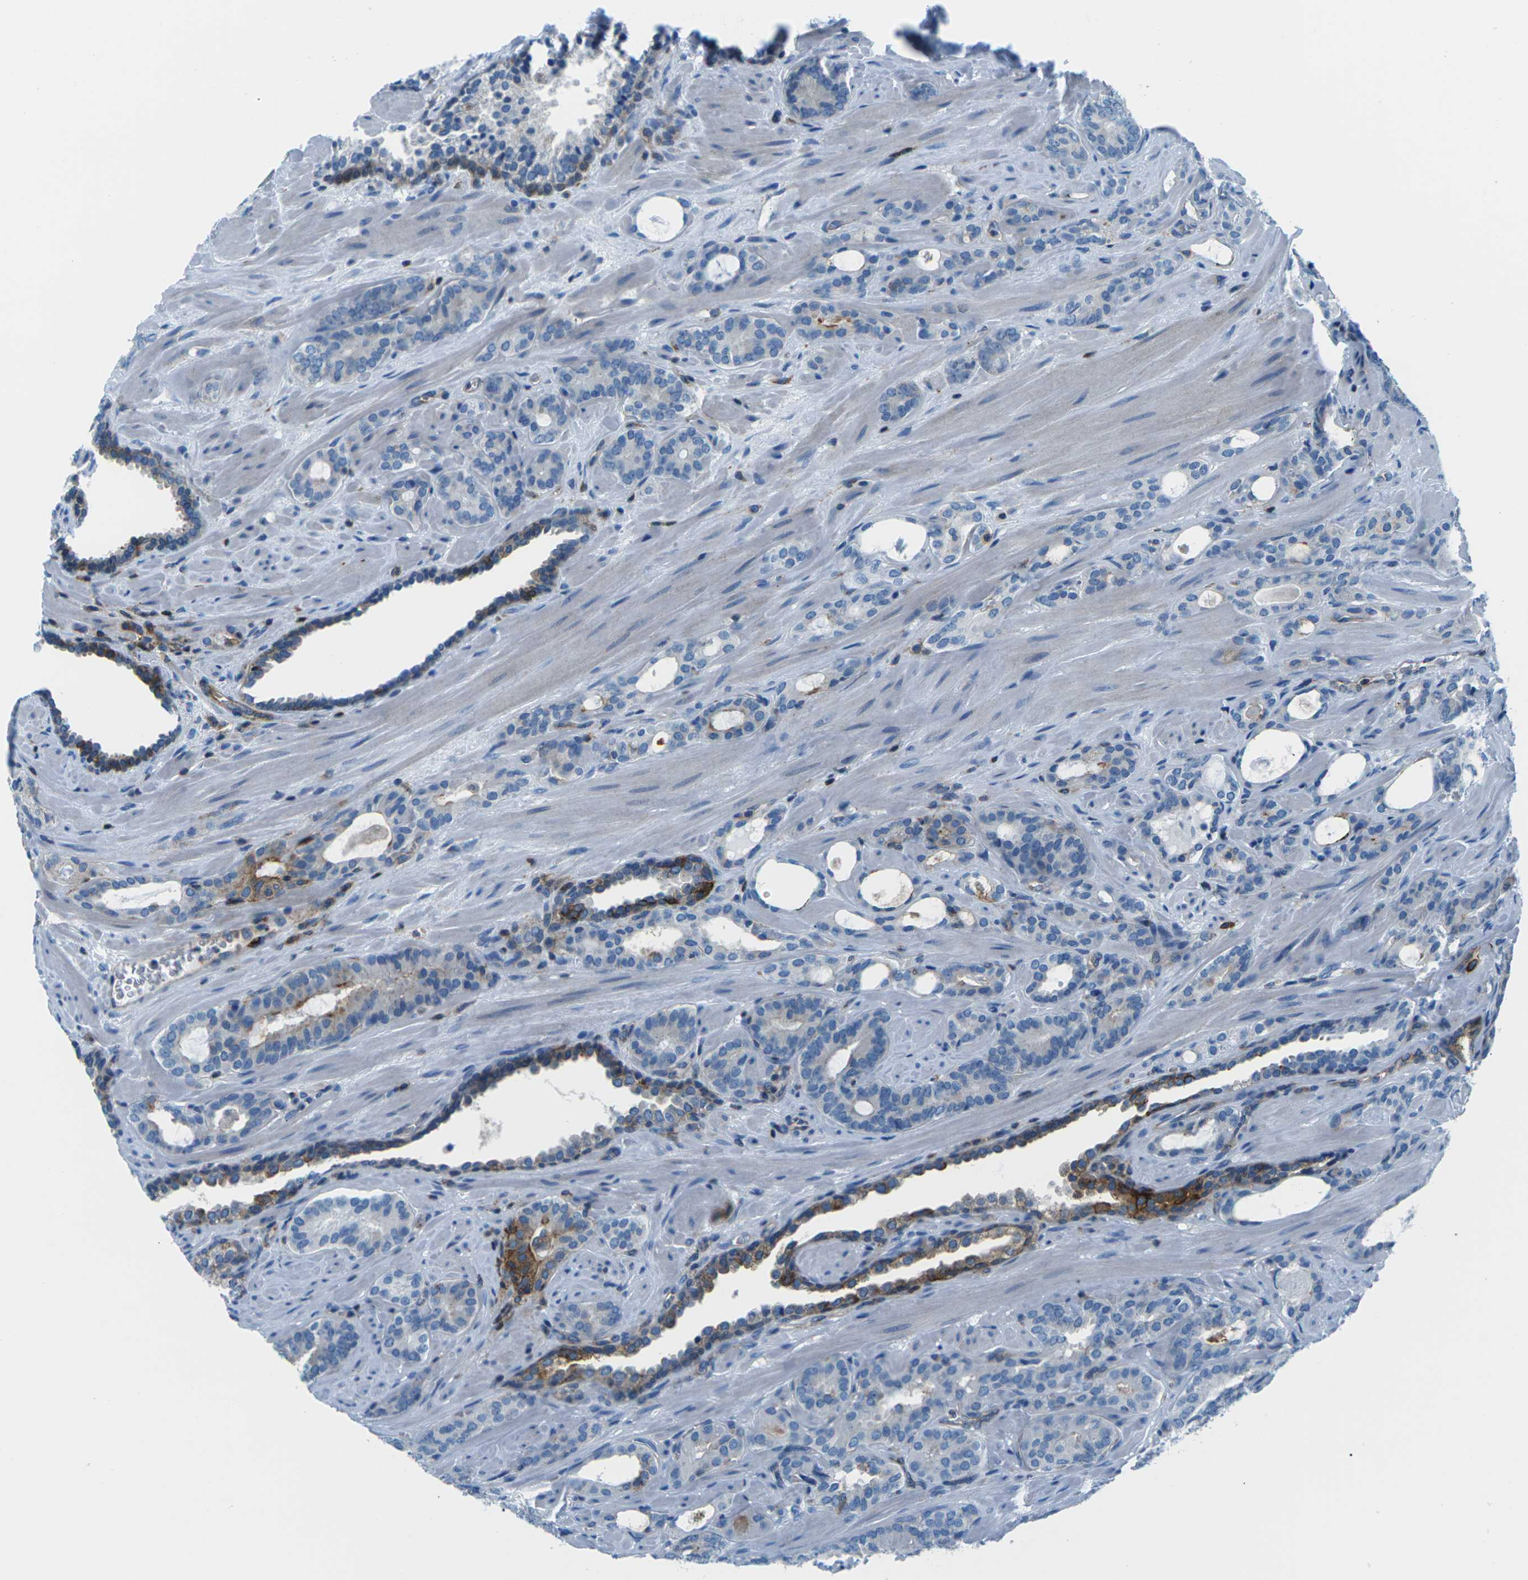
{"staining": {"intensity": "negative", "quantity": "none", "location": "none"}, "tissue": "prostate cancer", "cell_type": "Tumor cells", "image_type": "cancer", "snomed": [{"axis": "morphology", "description": "Adenocarcinoma, Low grade"}, {"axis": "topography", "description": "Prostate"}], "caption": "Tumor cells show no significant expression in prostate cancer (low-grade adenocarcinoma). The staining was performed using DAB (3,3'-diaminobenzidine) to visualize the protein expression in brown, while the nuclei were stained in blue with hematoxylin (Magnification: 20x).", "gene": "SOCS4", "patient": {"sex": "male", "age": 63}}